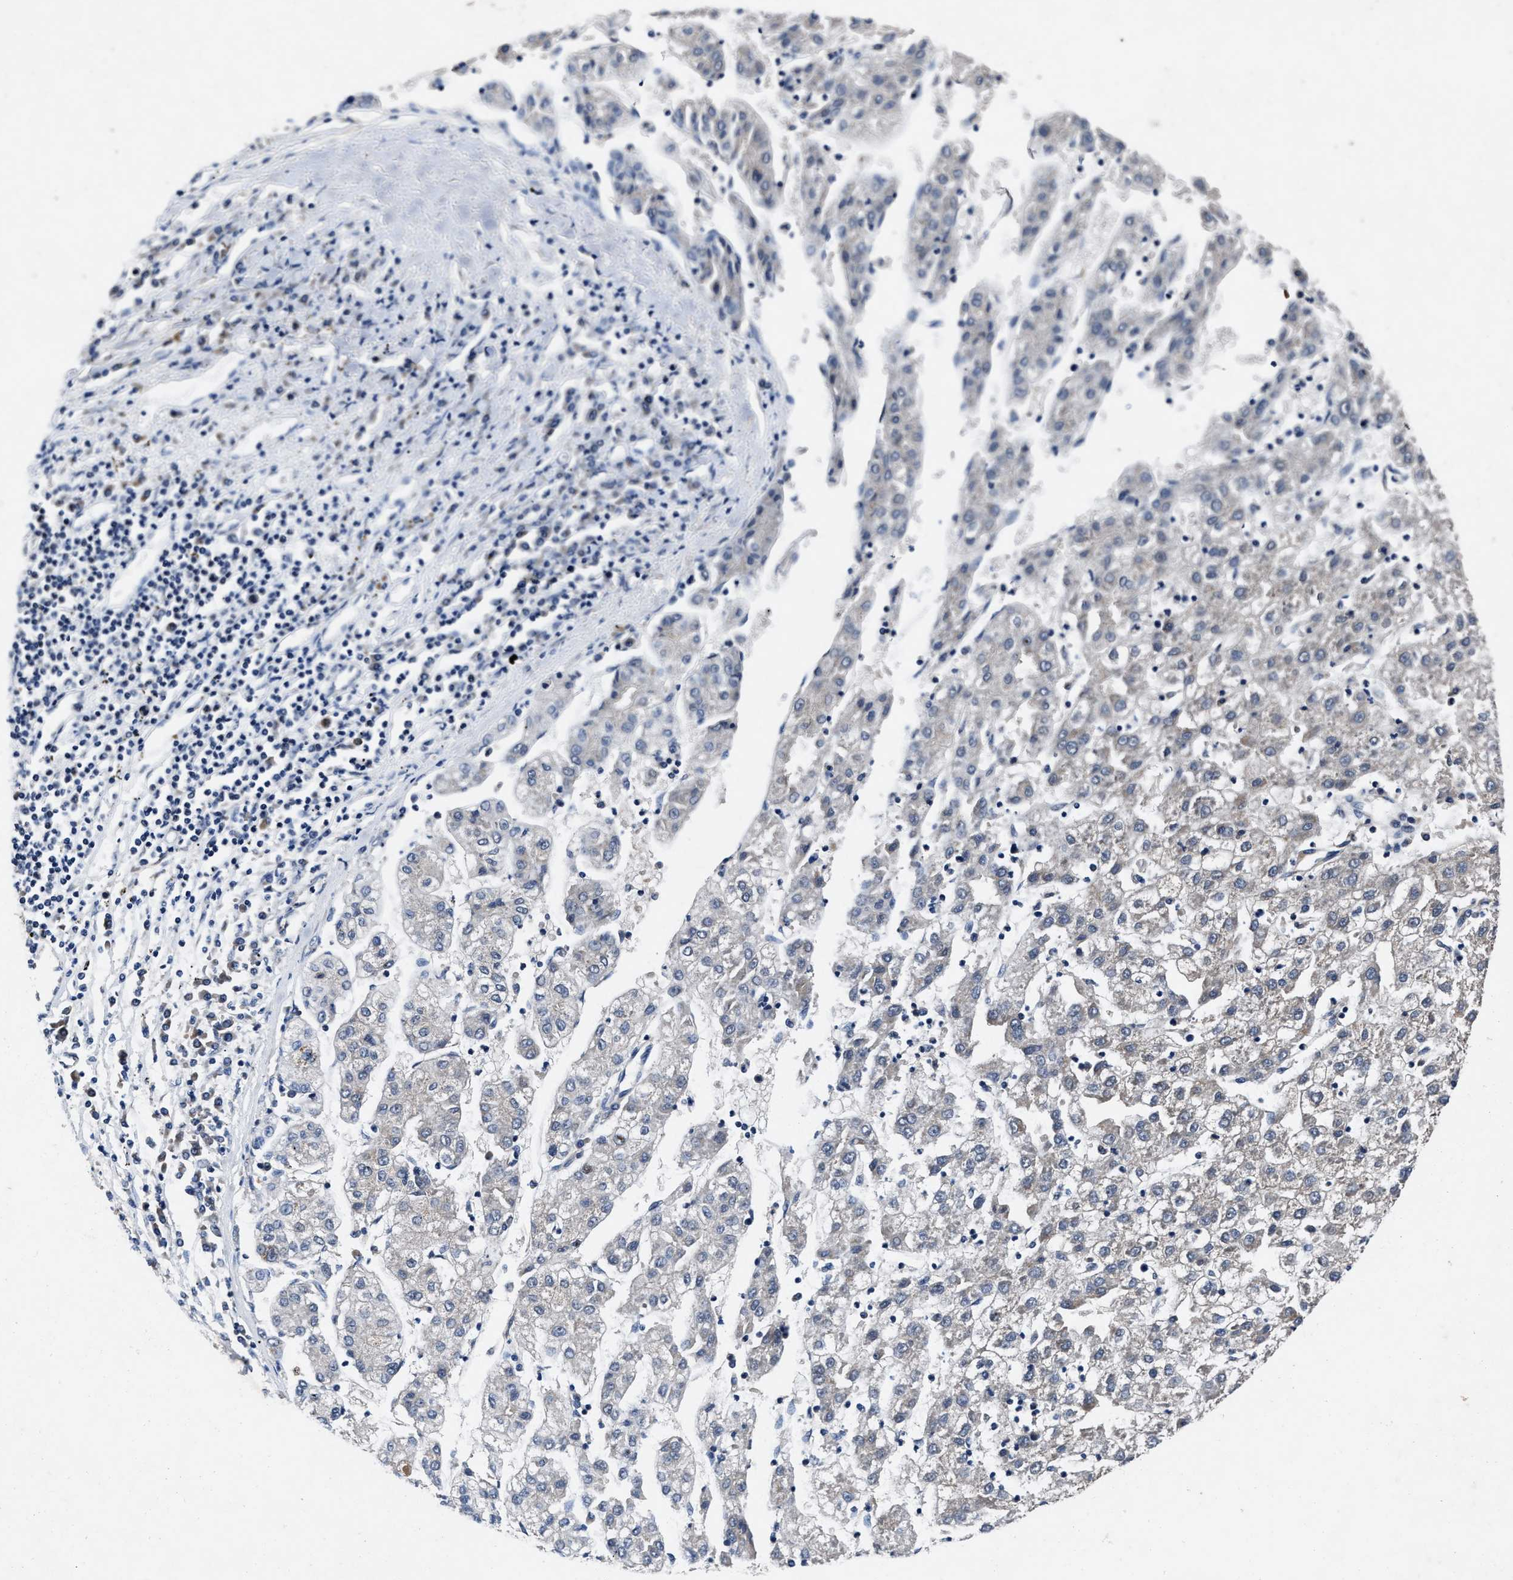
{"staining": {"intensity": "negative", "quantity": "none", "location": "none"}, "tissue": "liver cancer", "cell_type": "Tumor cells", "image_type": "cancer", "snomed": [{"axis": "morphology", "description": "Carcinoma, Hepatocellular, NOS"}, {"axis": "topography", "description": "Liver"}], "caption": "DAB (3,3'-diaminobenzidine) immunohistochemical staining of hepatocellular carcinoma (liver) demonstrates no significant expression in tumor cells. (Immunohistochemistry (ihc), brightfield microscopy, high magnification).", "gene": "TMEM53", "patient": {"sex": "male", "age": 72}}